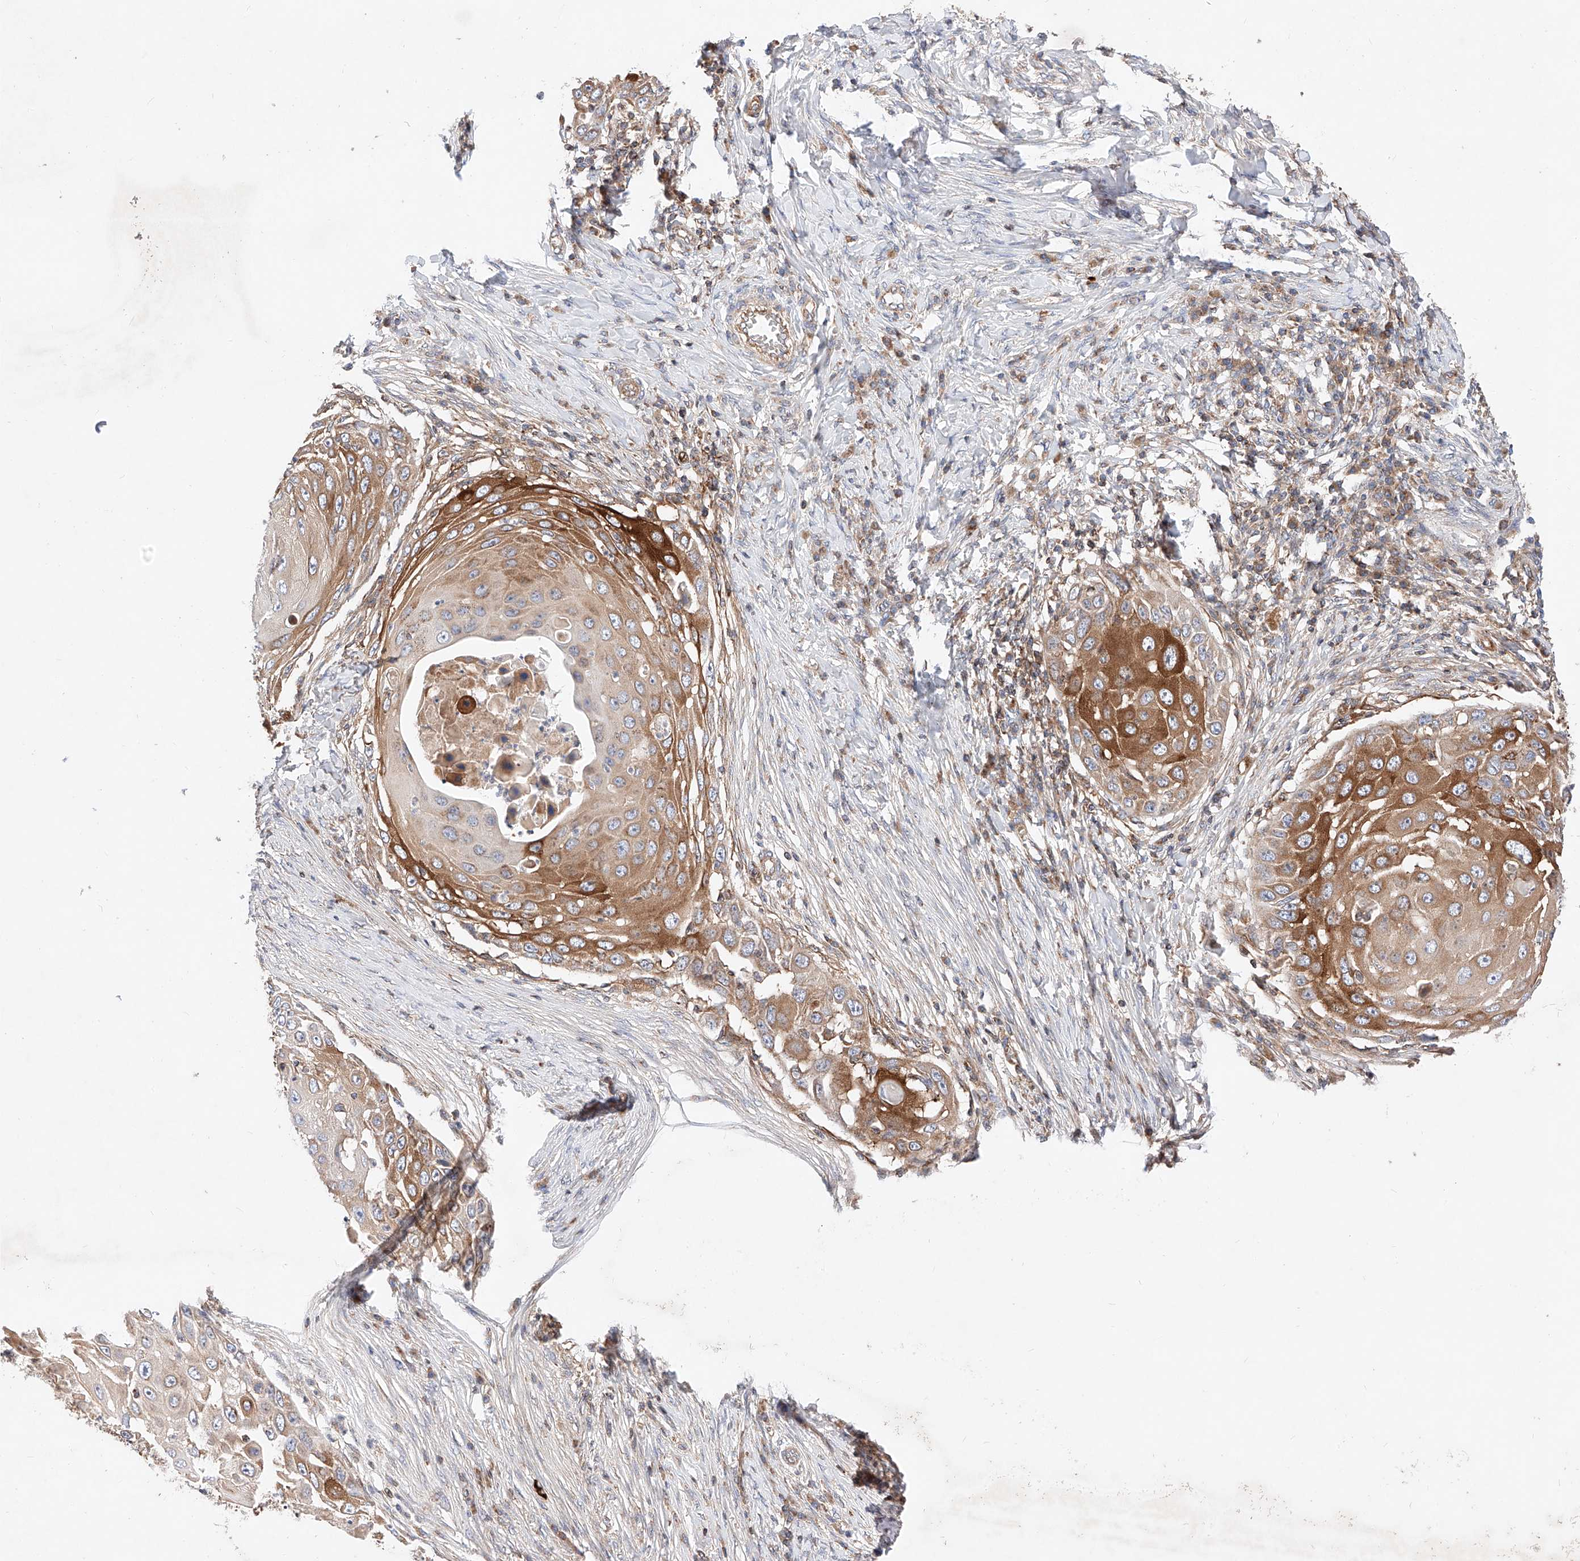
{"staining": {"intensity": "moderate", "quantity": ">75%", "location": "cytoplasmic/membranous"}, "tissue": "skin cancer", "cell_type": "Tumor cells", "image_type": "cancer", "snomed": [{"axis": "morphology", "description": "Squamous cell carcinoma, NOS"}, {"axis": "topography", "description": "Skin"}], "caption": "An image of skin cancer stained for a protein shows moderate cytoplasmic/membranous brown staining in tumor cells.", "gene": "NR1D1", "patient": {"sex": "female", "age": 44}}